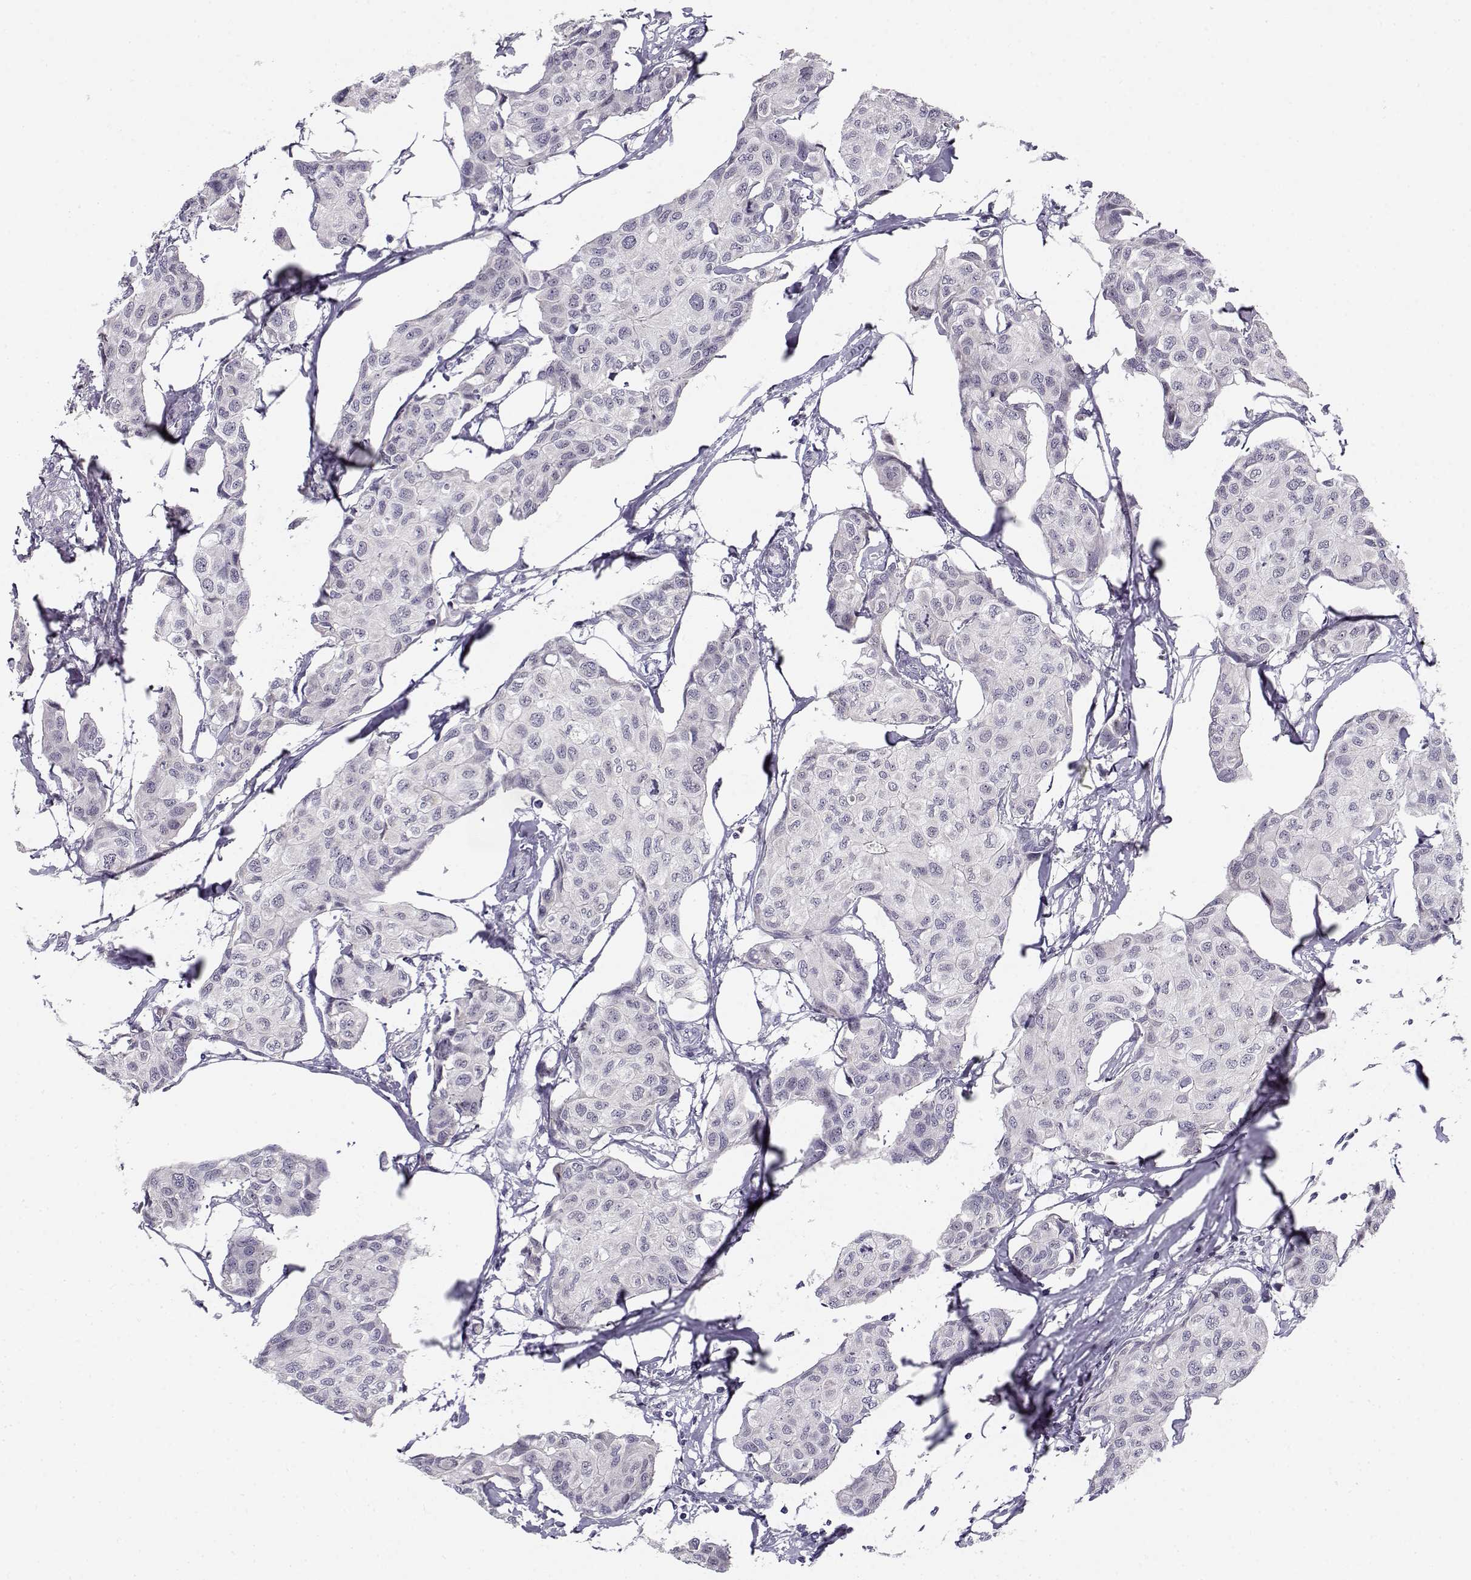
{"staining": {"intensity": "negative", "quantity": "none", "location": "none"}, "tissue": "breast cancer", "cell_type": "Tumor cells", "image_type": "cancer", "snomed": [{"axis": "morphology", "description": "Duct carcinoma"}, {"axis": "topography", "description": "Breast"}], "caption": "Immunohistochemistry histopathology image of neoplastic tissue: invasive ductal carcinoma (breast) stained with DAB shows no significant protein expression in tumor cells. (DAB IHC visualized using brightfield microscopy, high magnification).", "gene": "DDX25", "patient": {"sex": "female", "age": 80}}